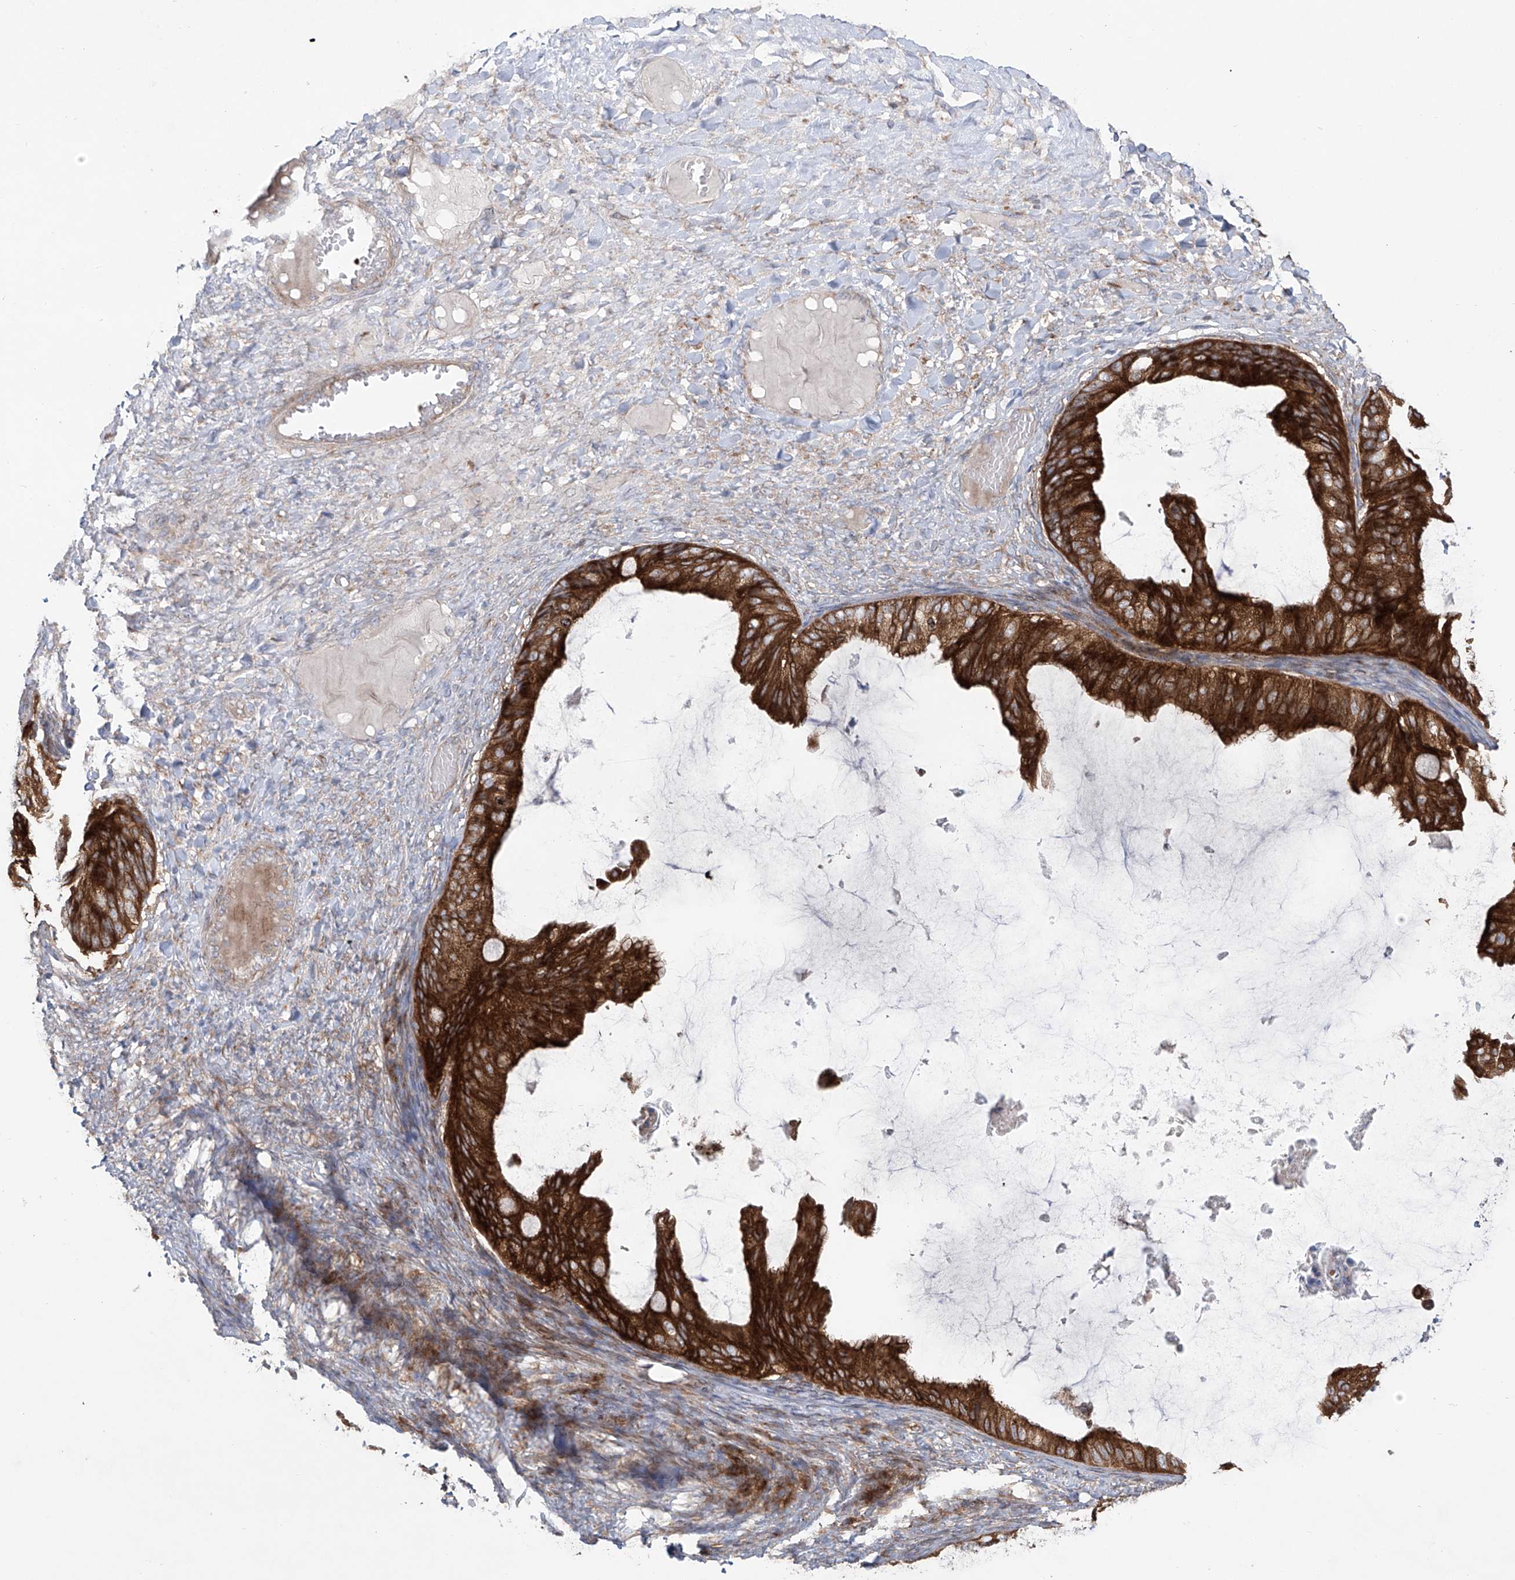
{"staining": {"intensity": "strong", "quantity": ">75%", "location": "cytoplasmic/membranous"}, "tissue": "ovarian cancer", "cell_type": "Tumor cells", "image_type": "cancer", "snomed": [{"axis": "morphology", "description": "Cystadenocarcinoma, mucinous, NOS"}, {"axis": "topography", "description": "Ovary"}], "caption": "The immunohistochemical stain shows strong cytoplasmic/membranous positivity in tumor cells of ovarian cancer tissue. Immunohistochemistry stains the protein in brown and the nuclei are stained blue.", "gene": "KLC4", "patient": {"sex": "female", "age": 61}}